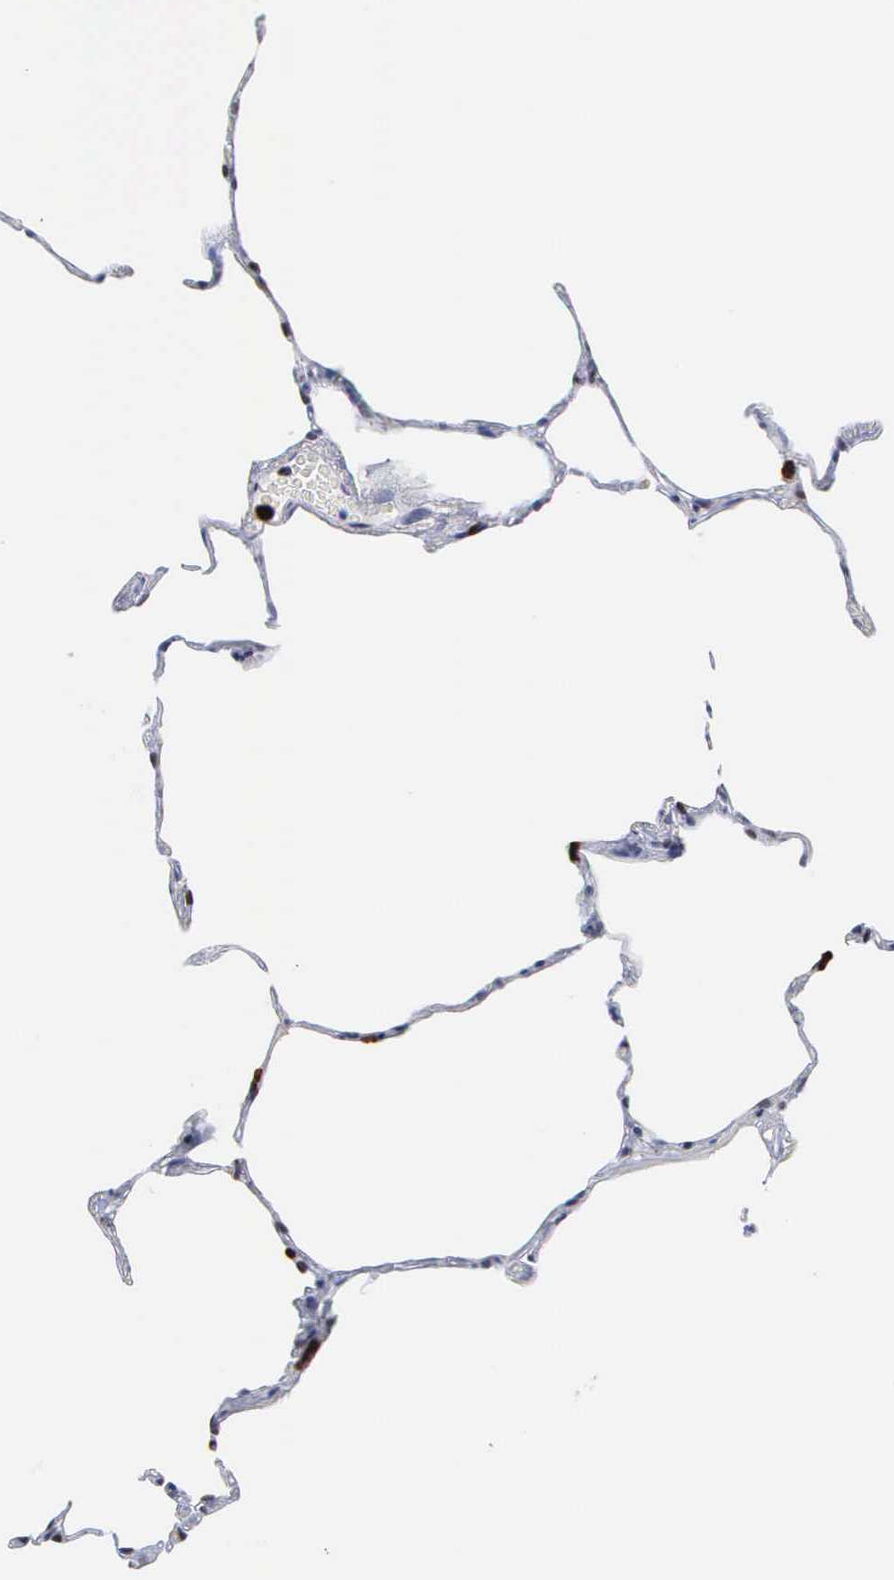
{"staining": {"intensity": "negative", "quantity": "none", "location": "none"}, "tissue": "lung", "cell_type": "Alveolar cells", "image_type": "normal", "snomed": [{"axis": "morphology", "description": "Normal tissue, NOS"}, {"axis": "topography", "description": "Lung"}], "caption": "This is a image of immunohistochemistry (IHC) staining of normal lung, which shows no positivity in alveolar cells. (DAB IHC, high magnification).", "gene": "SPIN3", "patient": {"sex": "female", "age": 75}}